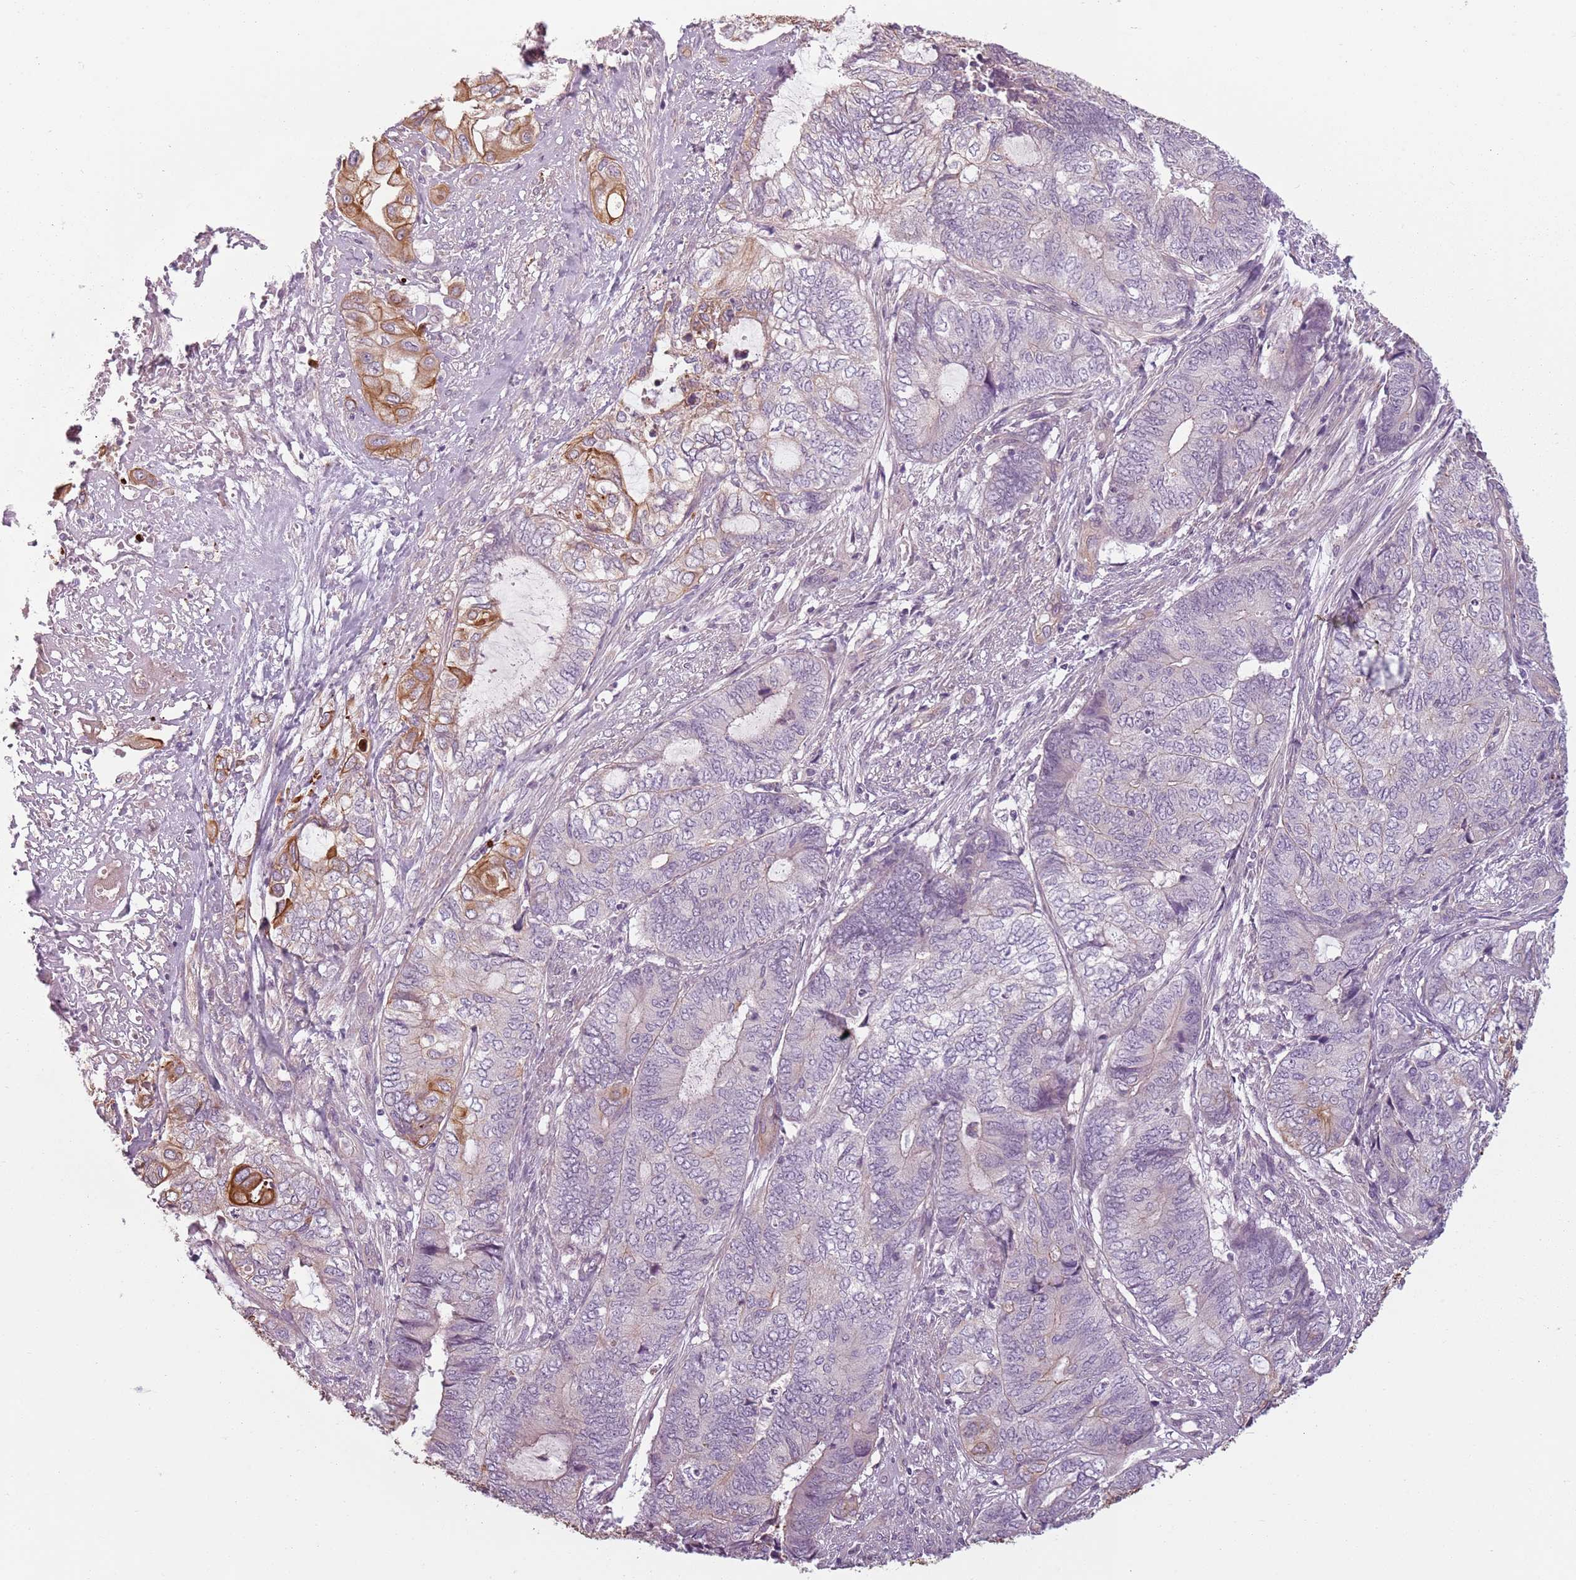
{"staining": {"intensity": "moderate", "quantity": "<25%", "location": "cytoplasmic/membranous"}, "tissue": "endometrial cancer", "cell_type": "Tumor cells", "image_type": "cancer", "snomed": [{"axis": "morphology", "description": "Adenocarcinoma, NOS"}, {"axis": "topography", "description": "Uterus"}, {"axis": "topography", "description": "Endometrium"}], "caption": "Endometrial cancer tissue displays moderate cytoplasmic/membranous staining in about <25% of tumor cells", "gene": "TLCD2", "patient": {"sex": "female", "age": 70}}